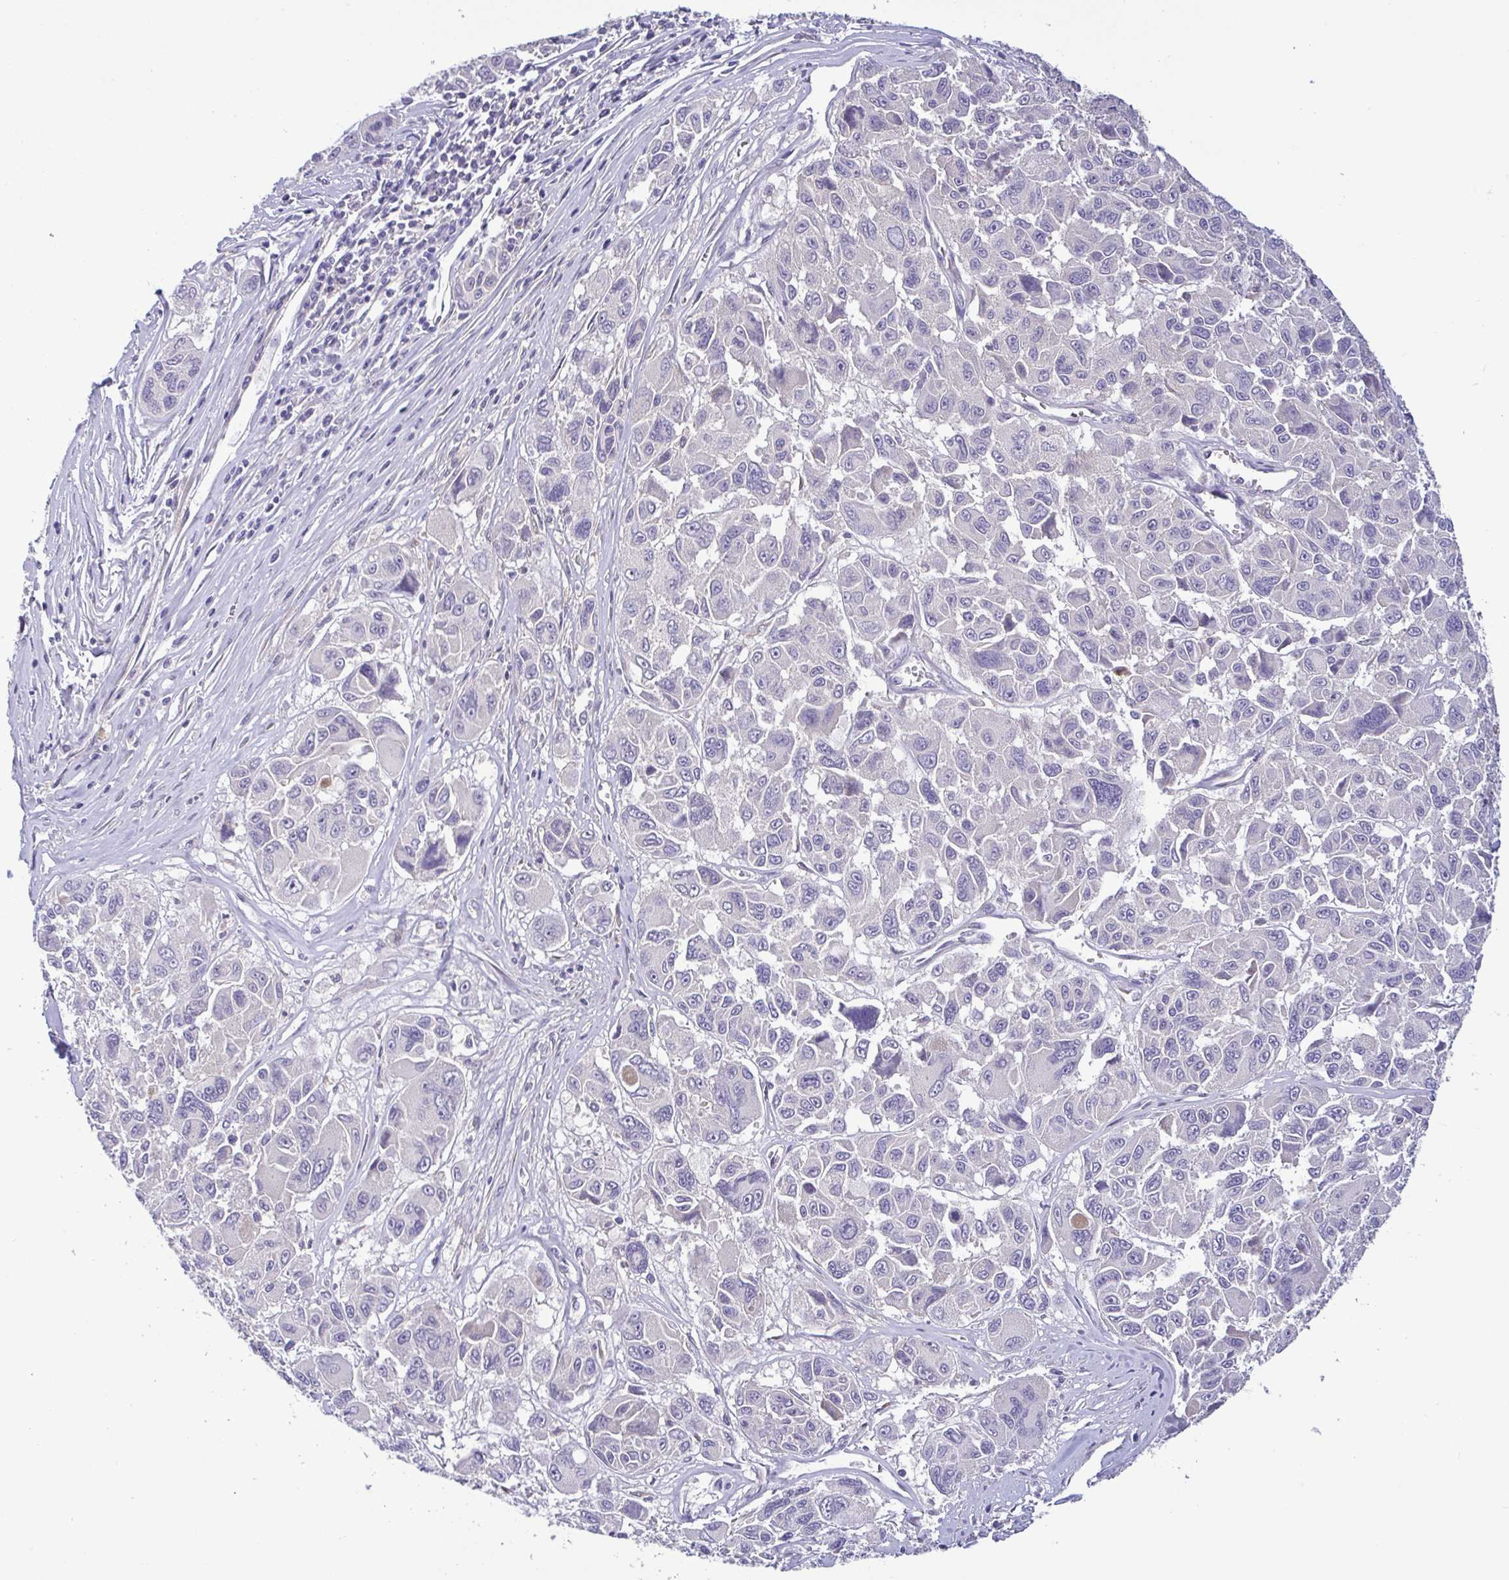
{"staining": {"intensity": "negative", "quantity": "none", "location": "none"}, "tissue": "melanoma", "cell_type": "Tumor cells", "image_type": "cancer", "snomed": [{"axis": "morphology", "description": "Malignant melanoma, NOS"}, {"axis": "topography", "description": "Skin"}], "caption": "This is an immunohistochemistry (IHC) histopathology image of malignant melanoma. There is no positivity in tumor cells.", "gene": "LMF2", "patient": {"sex": "female", "age": 66}}